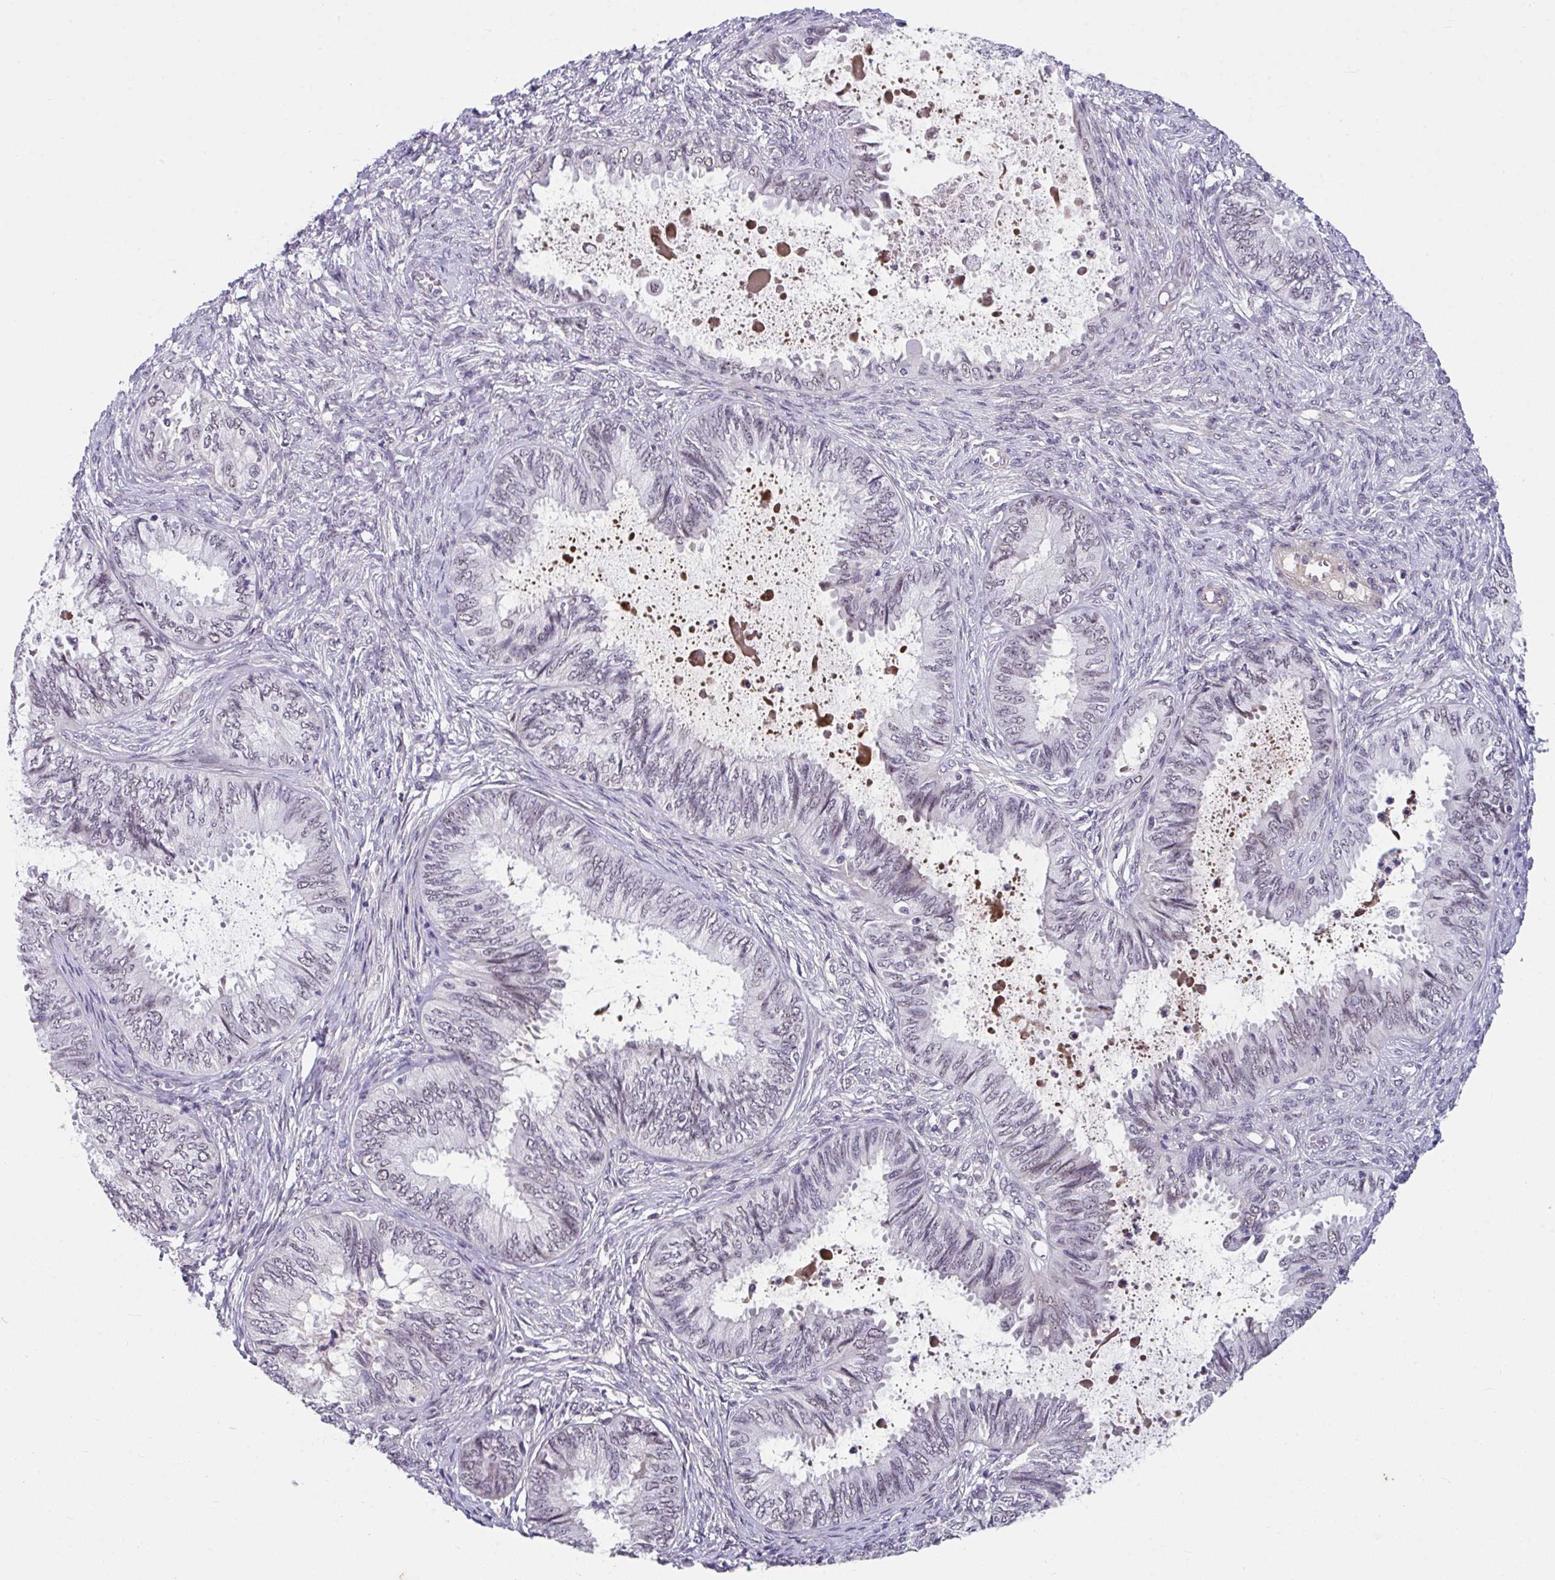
{"staining": {"intensity": "negative", "quantity": "none", "location": "none"}, "tissue": "ovarian cancer", "cell_type": "Tumor cells", "image_type": "cancer", "snomed": [{"axis": "morphology", "description": "Carcinoma, endometroid"}, {"axis": "topography", "description": "Ovary"}], "caption": "An immunohistochemistry (IHC) image of endometroid carcinoma (ovarian) is shown. There is no staining in tumor cells of endometroid carcinoma (ovarian).", "gene": "RBBP6", "patient": {"sex": "female", "age": 70}}